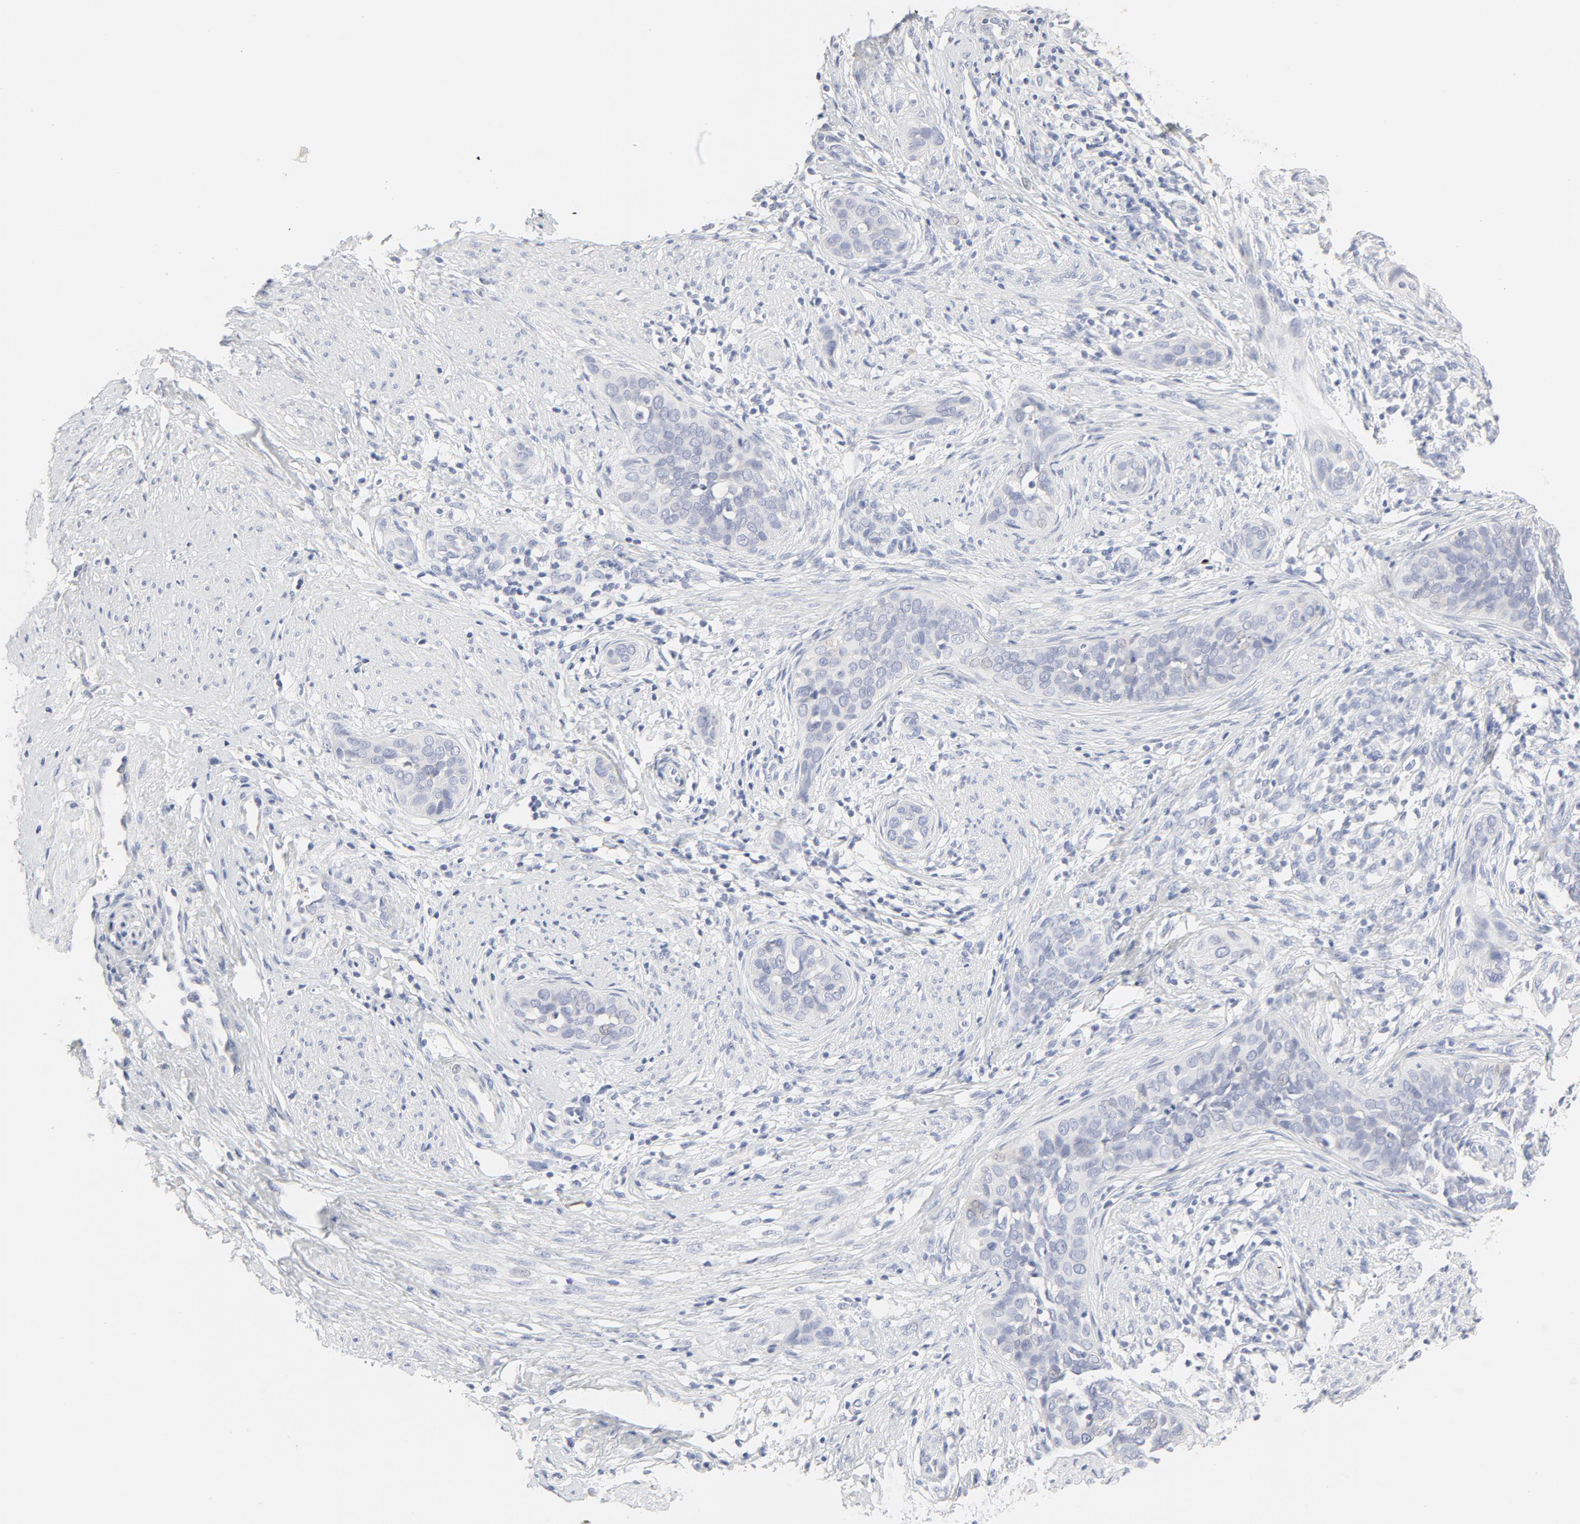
{"staining": {"intensity": "negative", "quantity": "none", "location": "none"}, "tissue": "cervical cancer", "cell_type": "Tumor cells", "image_type": "cancer", "snomed": [{"axis": "morphology", "description": "Squamous cell carcinoma, NOS"}, {"axis": "topography", "description": "Cervix"}], "caption": "This image is of cervical cancer stained with immunohistochemistry to label a protein in brown with the nuclei are counter-stained blue. There is no staining in tumor cells.", "gene": "FCGBP", "patient": {"sex": "female", "age": 31}}